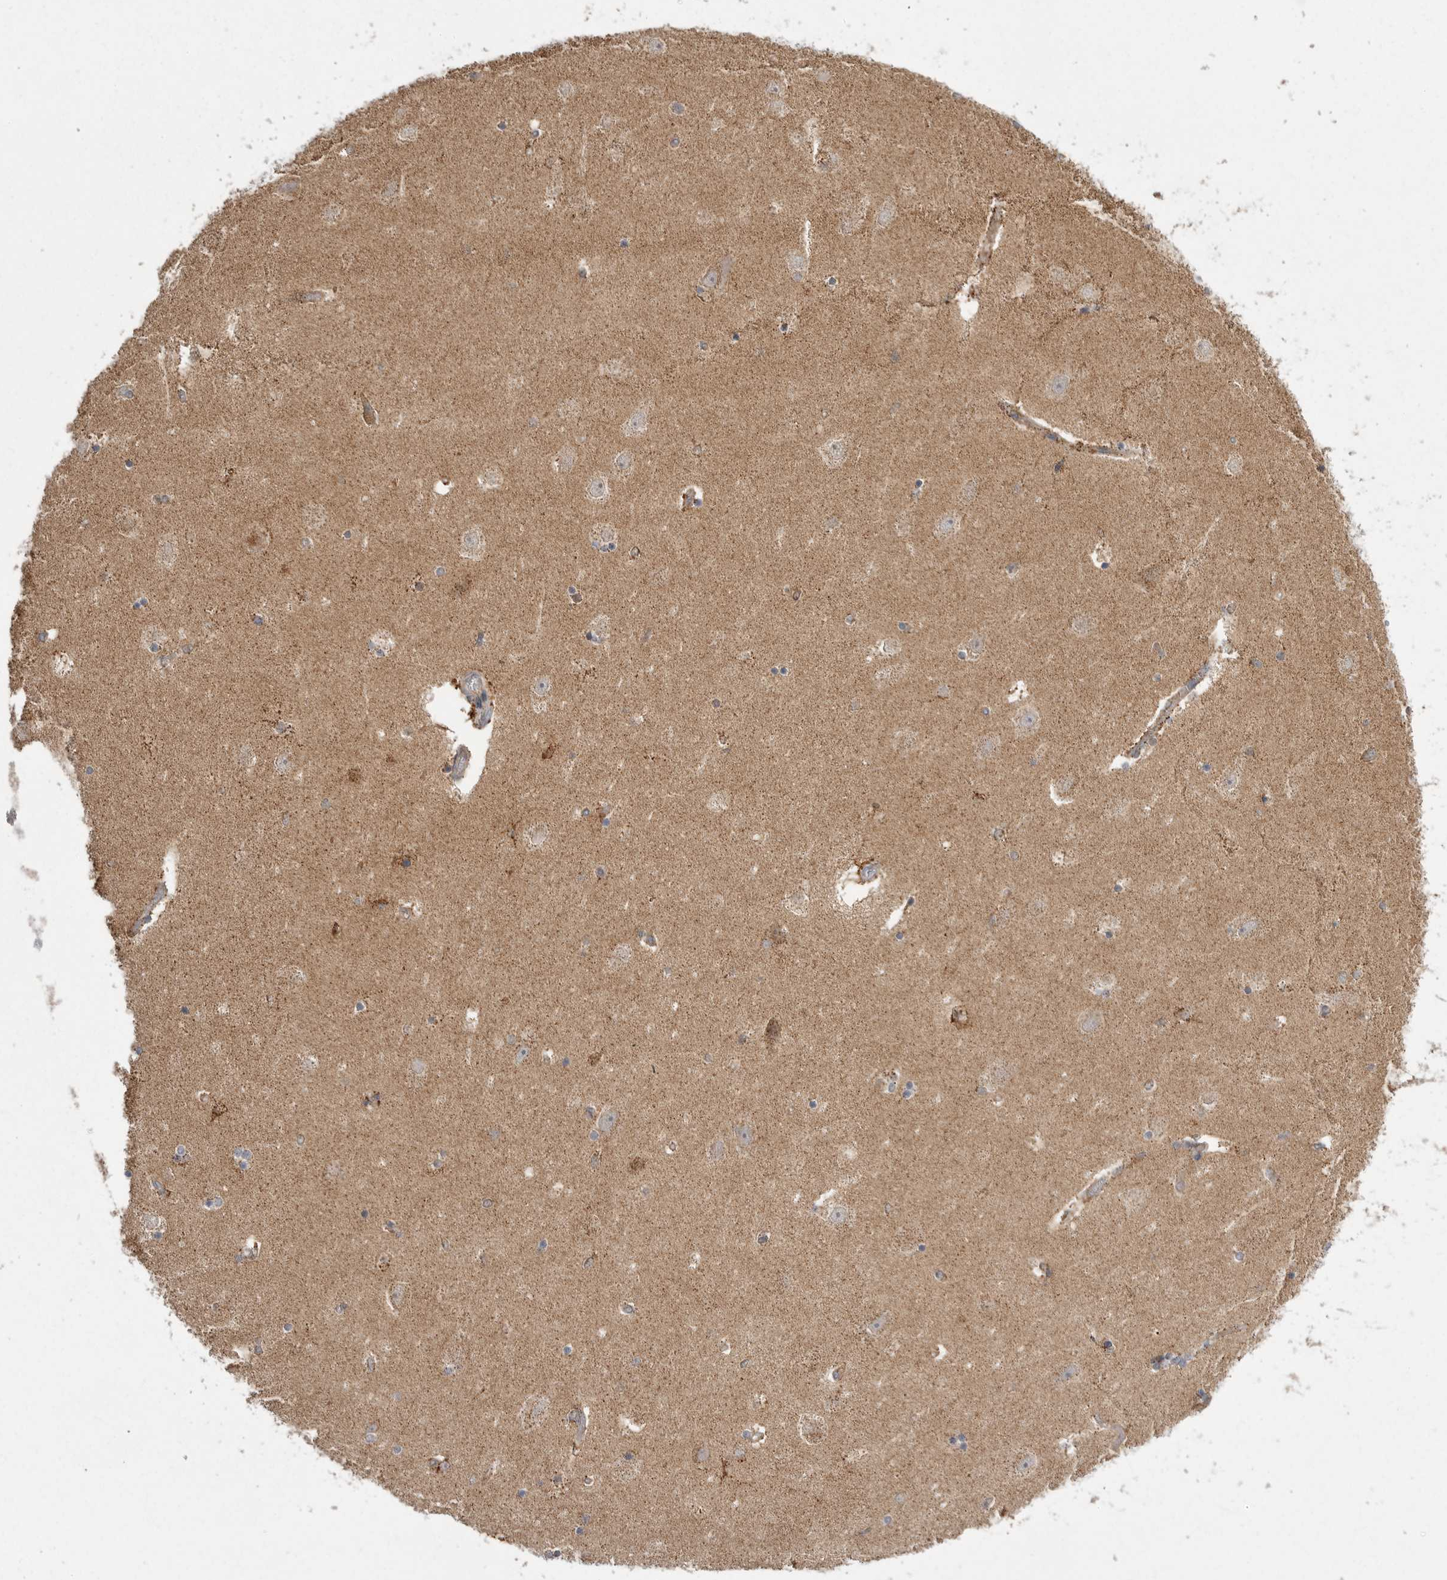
{"staining": {"intensity": "moderate", "quantity": "<25%", "location": "cytoplasmic/membranous"}, "tissue": "hippocampus", "cell_type": "Glial cells", "image_type": "normal", "snomed": [{"axis": "morphology", "description": "Normal tissue, NOS"}, {"axis": "topography", "description": "Hippocampus"}], "caption": "DAB (3,3'-diaminobenzidine) immunohistochemical staining of benign human hippocampus displays moderate cytoplasmic/membranous protein positivity in about <25% of glial cells. Using DAB (3,3'-diaminobenzidine) (brown) and hematoxylin (blue) stains, captured at high magnification using brightfield microscopy.", "gene": "KYAT3", "patient": {"sex": "female", "age": 54}}